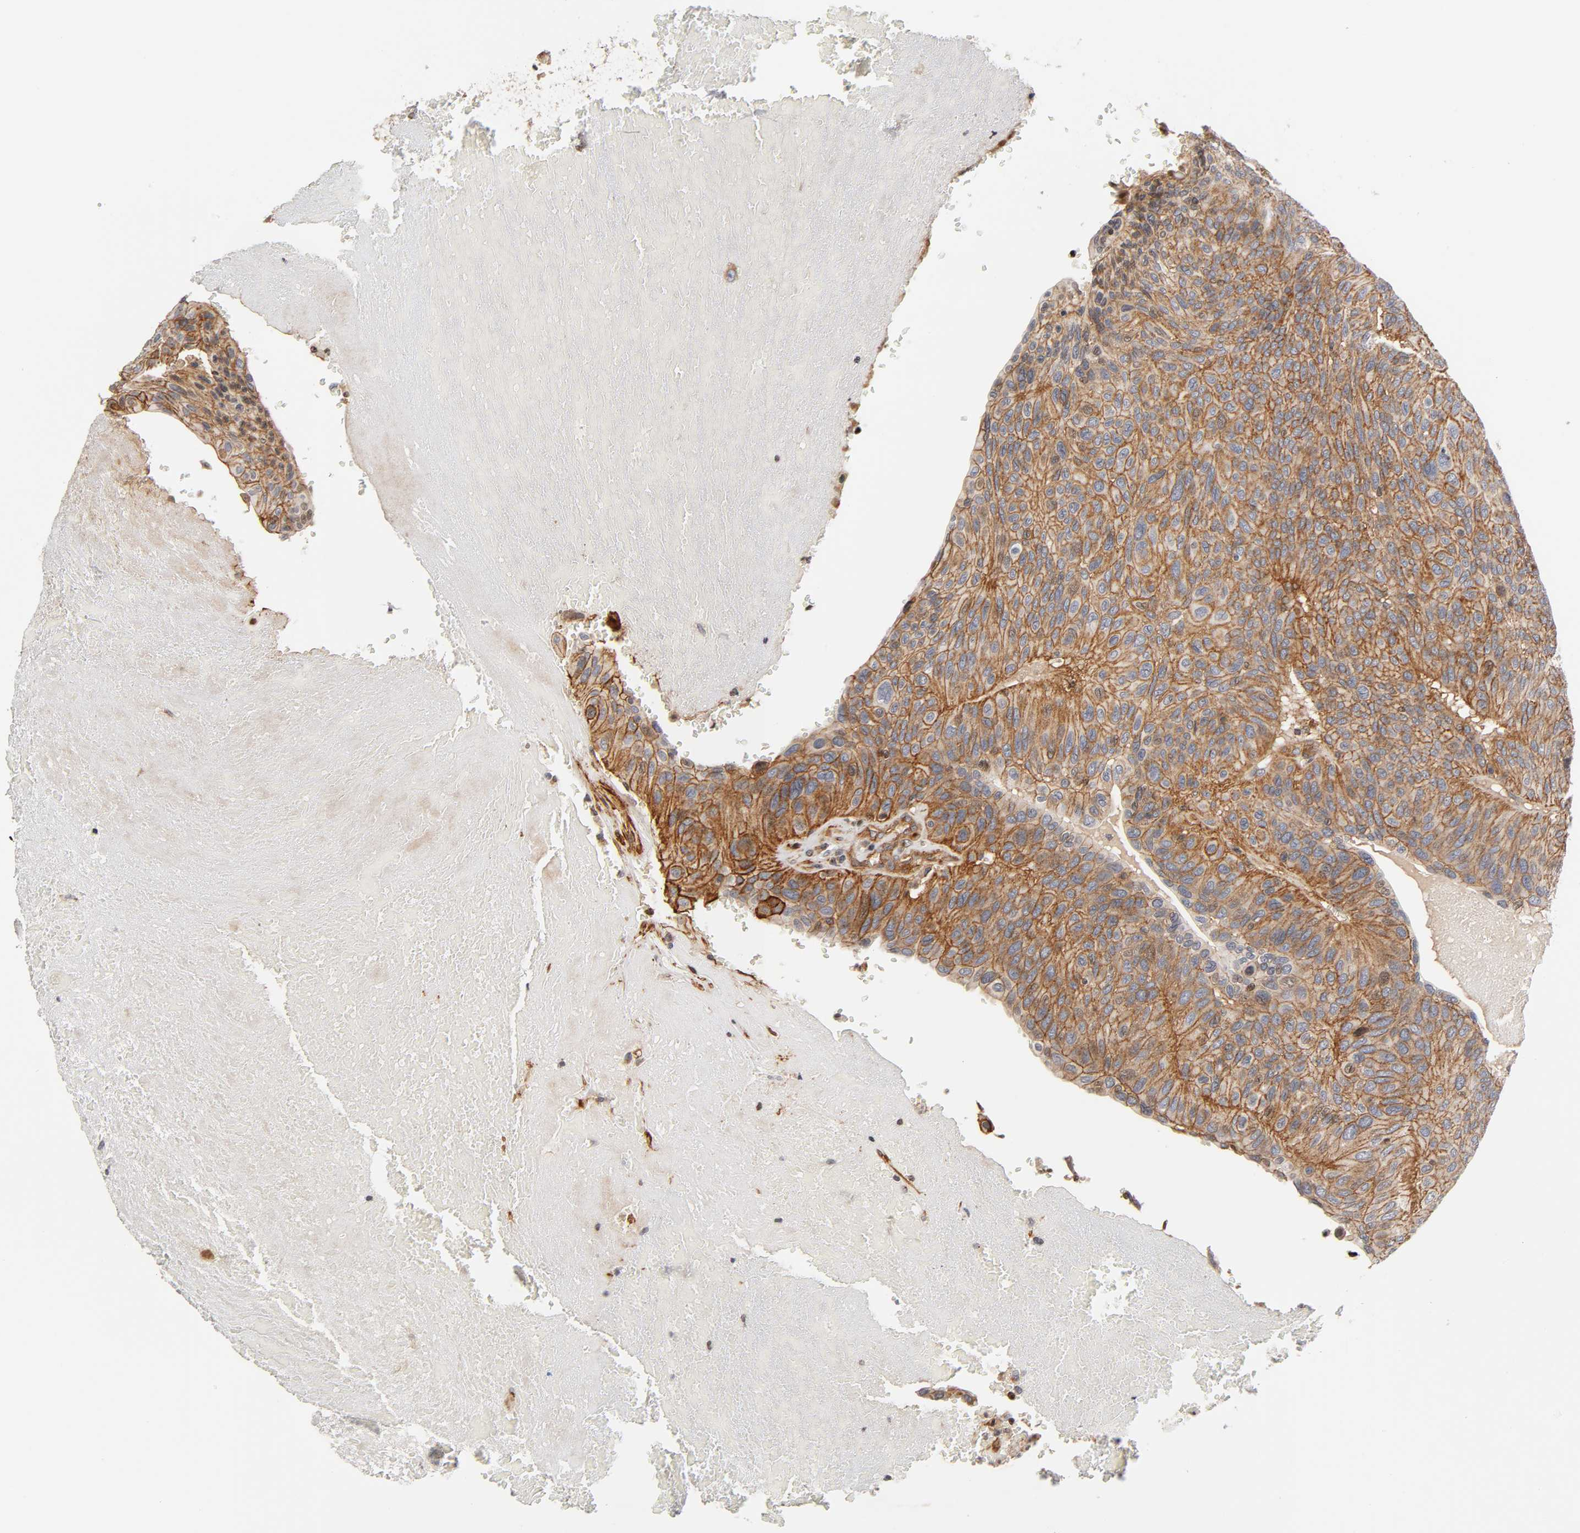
{"staining": {"intensity": "strong", "quantity": ">75%", "location": "cytoplasmic/membranous"}, "tissue": "urothelial cancer", "cell_type": "Tumor cells", "image_type": "cancer", "snomed": [{"axis": "morphology", "description": "Urothelial carcinoma, High grade"}, {"axis": "topography", "description": "Urinary bladder"}], "caption": "IHC staining of urothelial carcinoma (high-grade), which shows high levels of strong cytoplasmic/membranous staining in approximately >75% of tumor cells indicating strong cytoplasmic/membranous protein staining. The staining was performed using DAB (3,3'-diaminobenzidine) (brown) for protein detection and nuclei were counterstained in hematoxylin (blue).", "gene": "ITGAV", "patient": {"sex": "male", "age": 66}}